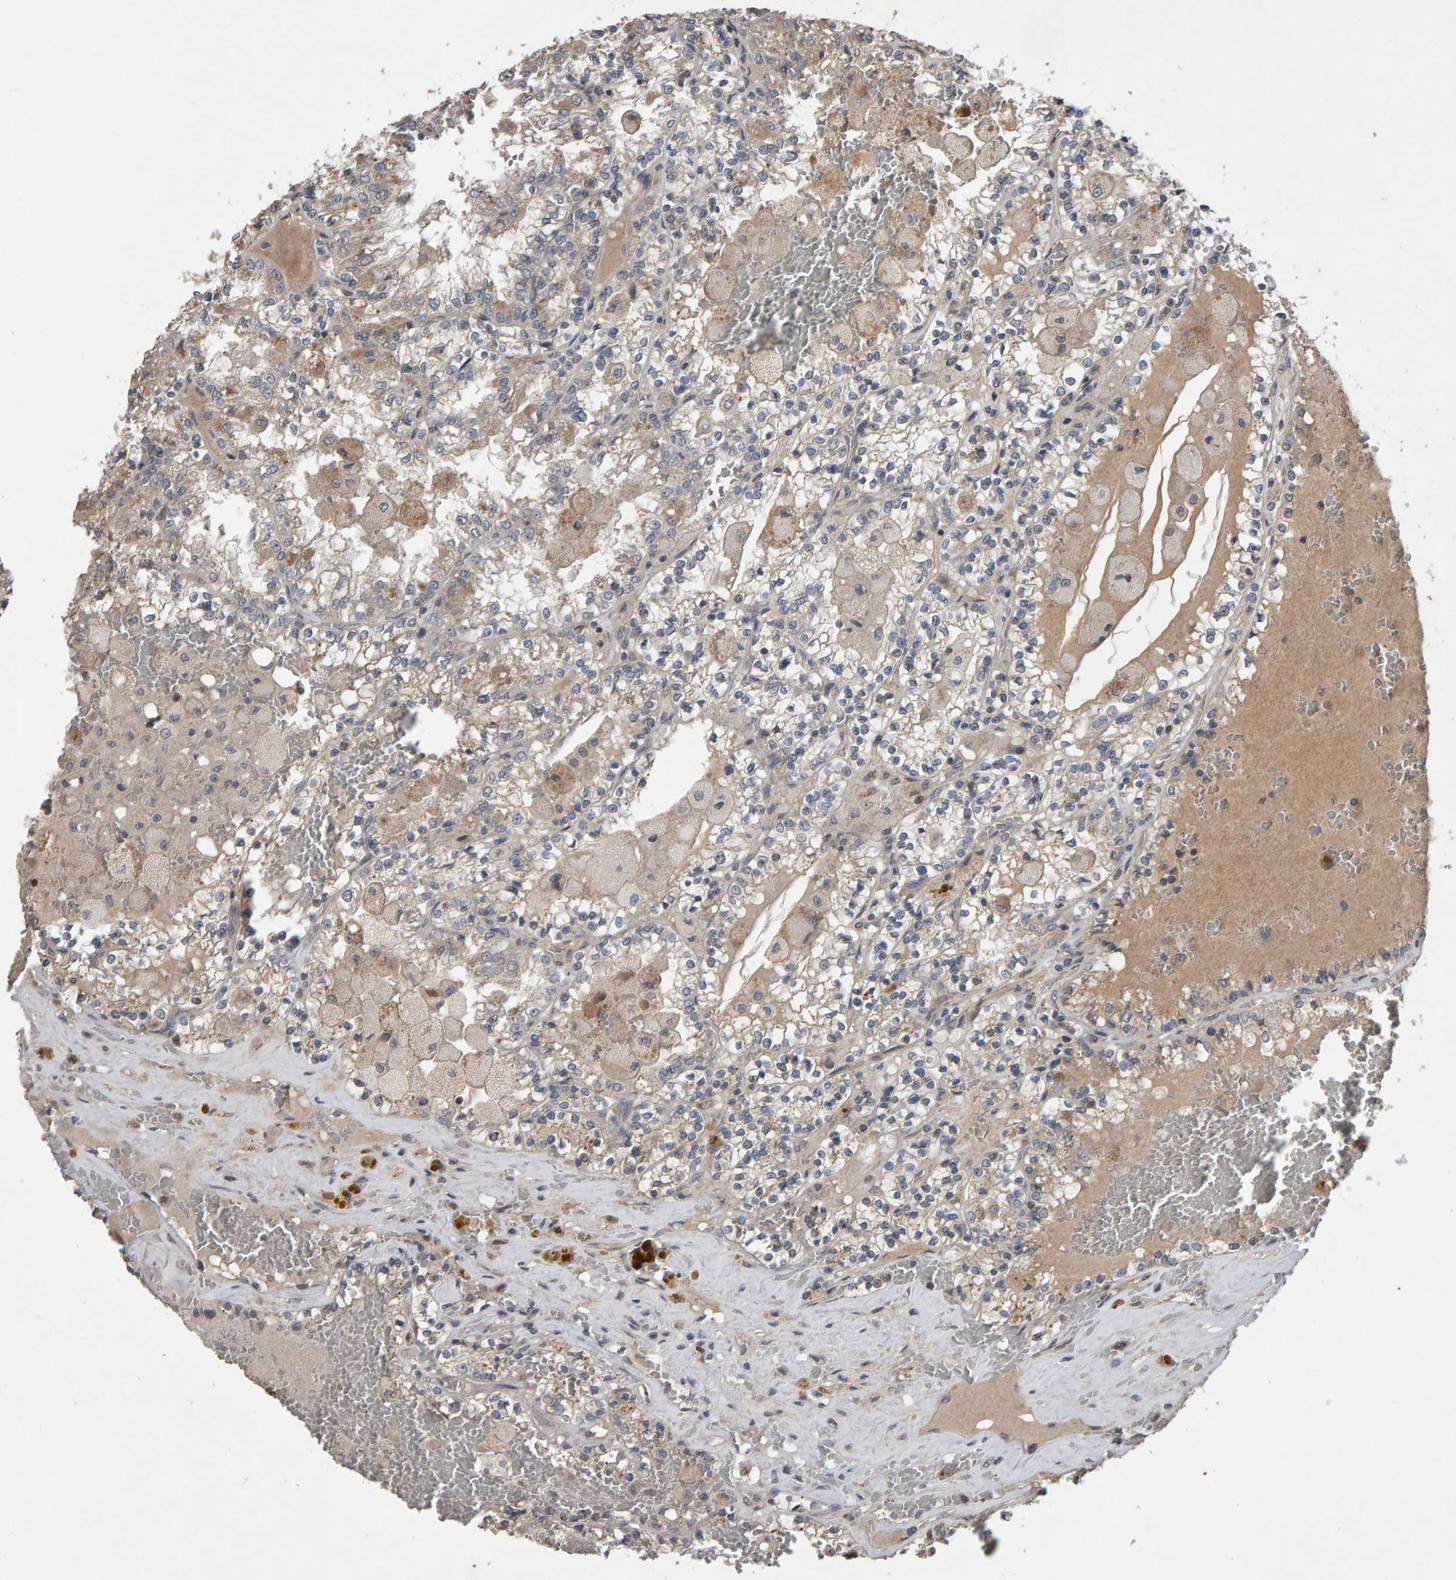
{"staining": {"intensity": "negative", "quantity": "none", "location": "none"}, "tissue": "renal cancer", "cell_type": "Tumor cells", "image_type": "cancer", "snomed": [{"axis": "morphology", "description": "Adenocarcinoma, NOS"}, {"axis": "topography", "description": "Kidney"}], "caption": "This is a histopathology image of immunohistochemistry staining of renal cancer (adenocarcinoma), which shows no expression in tumor cells.", "gene": "COASY", "patient": {"sex": "female", "age": 56}}